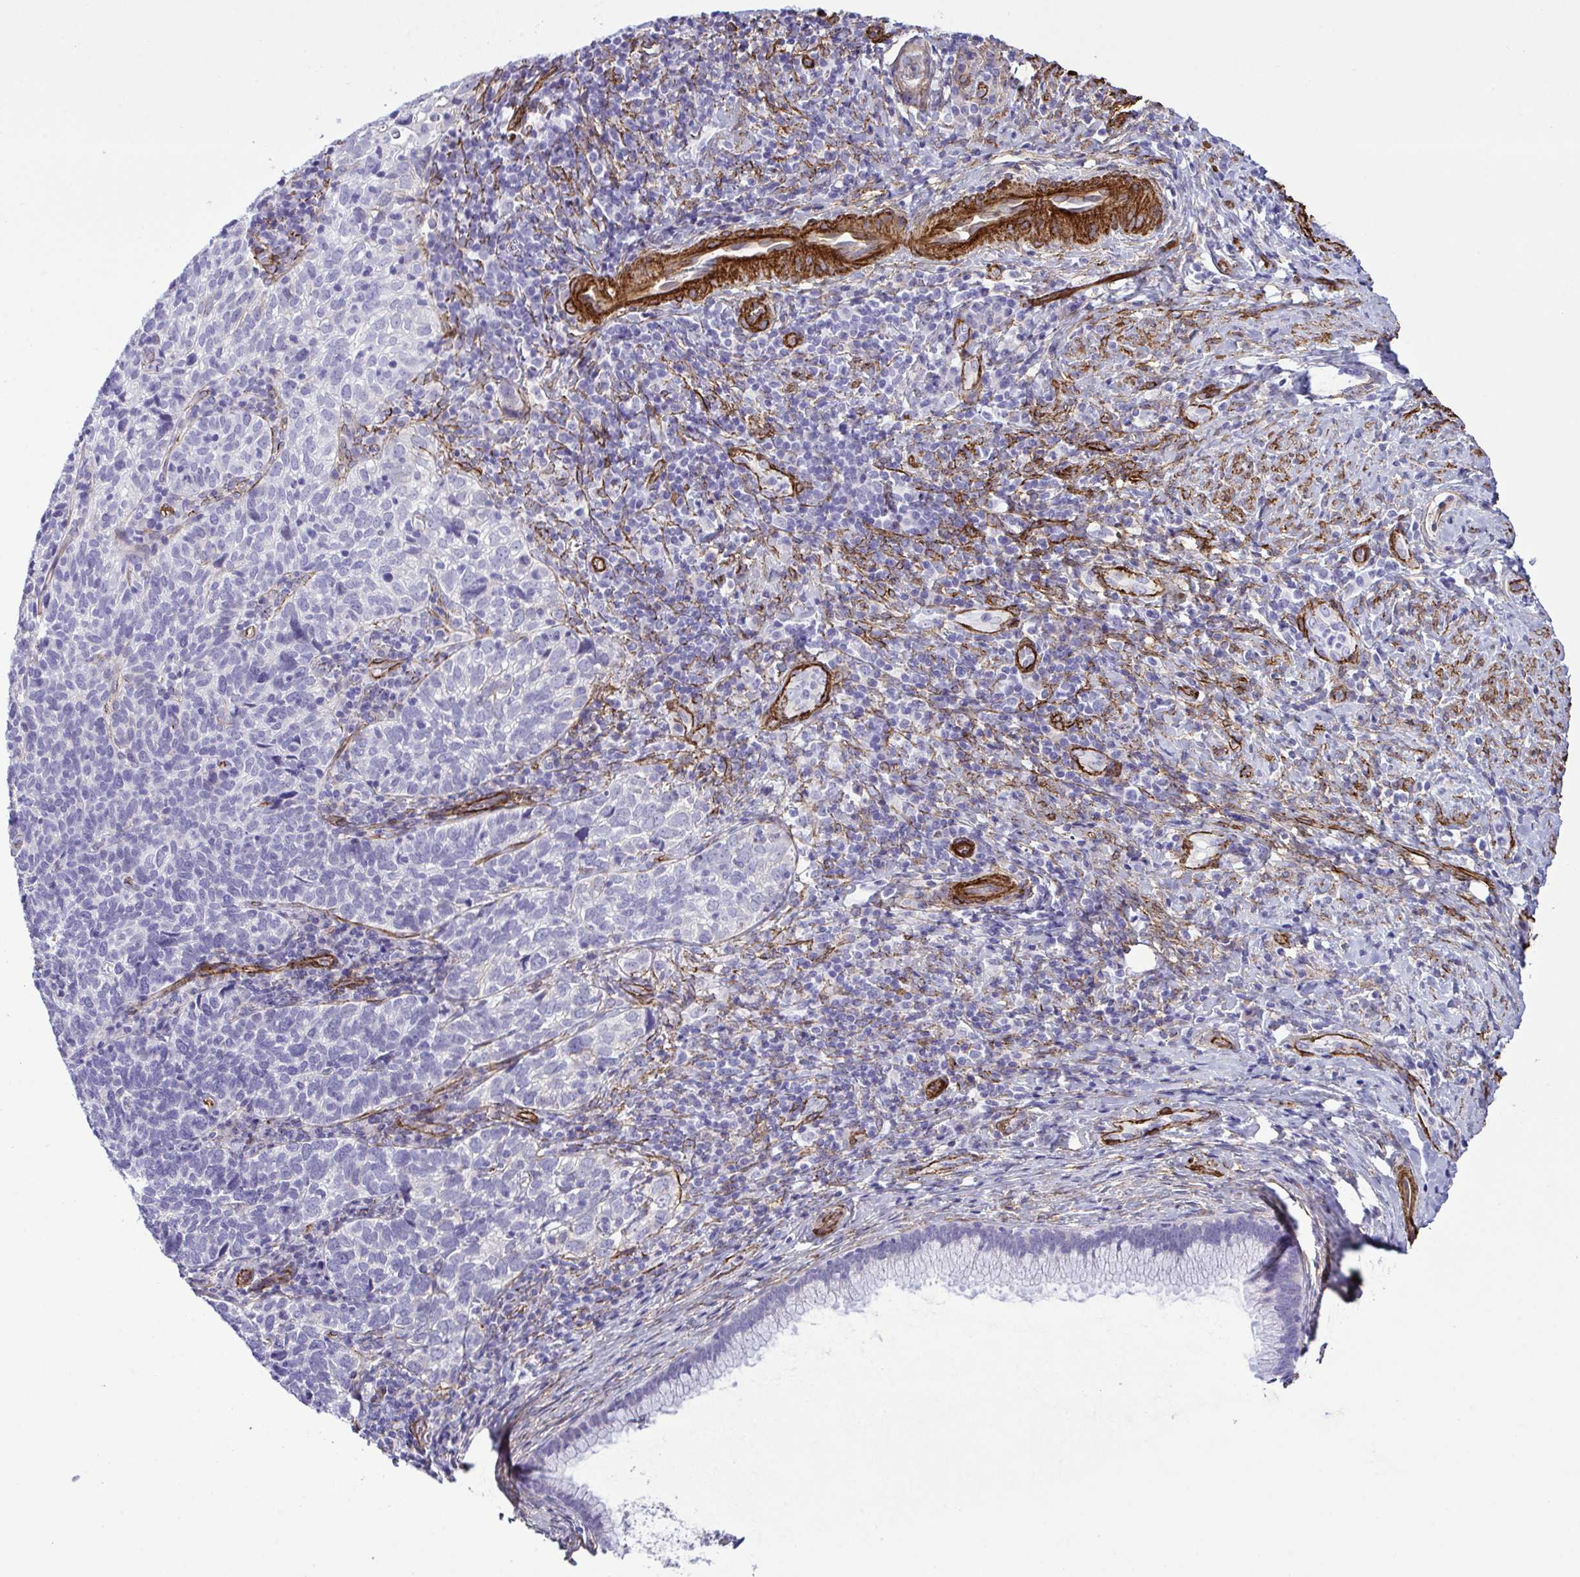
{"staining": {"intensity": "negative", "quantity": "none", "location": "none"}, "tissue": "cervical cancer", "cell_type": "Tumor cells", "image_type": "cancer", "snomed": [{"axis": "morphology", "description": "Normal tissue, NOS"}, {"axis": "morphology", "description": "Squamous cell carcinoma, NOS"}, {"axis": "topography", "description": "Vagina"}, {"axis": "topography", "description": "Cervix"}], "caption": "Tumor cells are negative for brown protein staining in cervical cancer.", "gene": "SYNPO2L", "patient": {"sex": "female", "age": 45}}